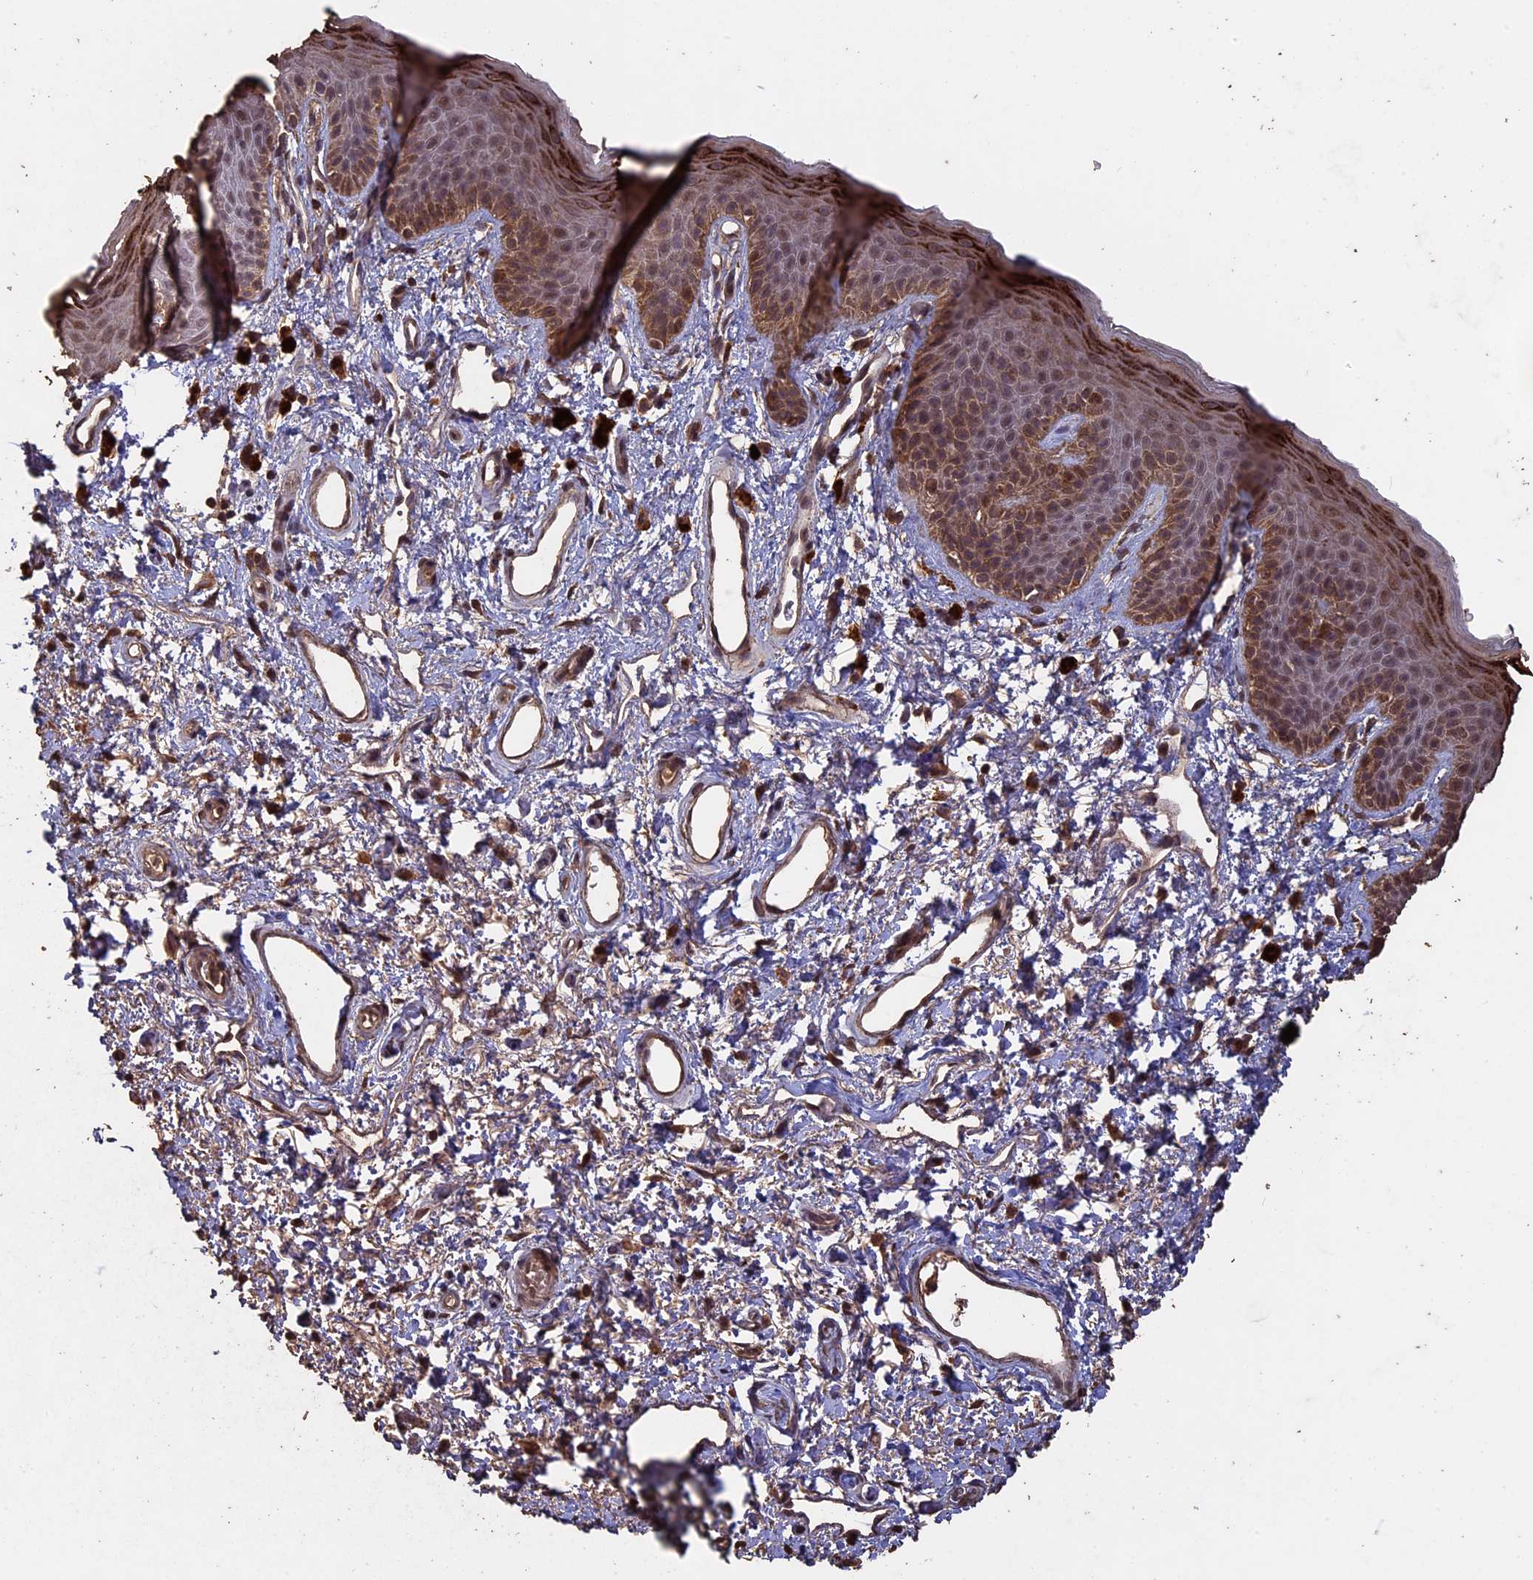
{"staining": {"intensity": "strong", "quantity": "25%-75%", "location": "cytoplasmic/membranous"}, "tissue": "skin", "cell_type": "Epidermal cells", "image_type": "normal", "snomed": [{"axis": "morphology", "description": "Normal tissue, NOS"}, {"axis": "topography", "description": "Anal"}], "caption": "Human skin stained for a protein (brown) shows strong cytoplasmic/membranous positive staining in about 25%-75% of epidermal cells.", "gene": "HUNK", "patient": {"sex": "female", "age": 46}}